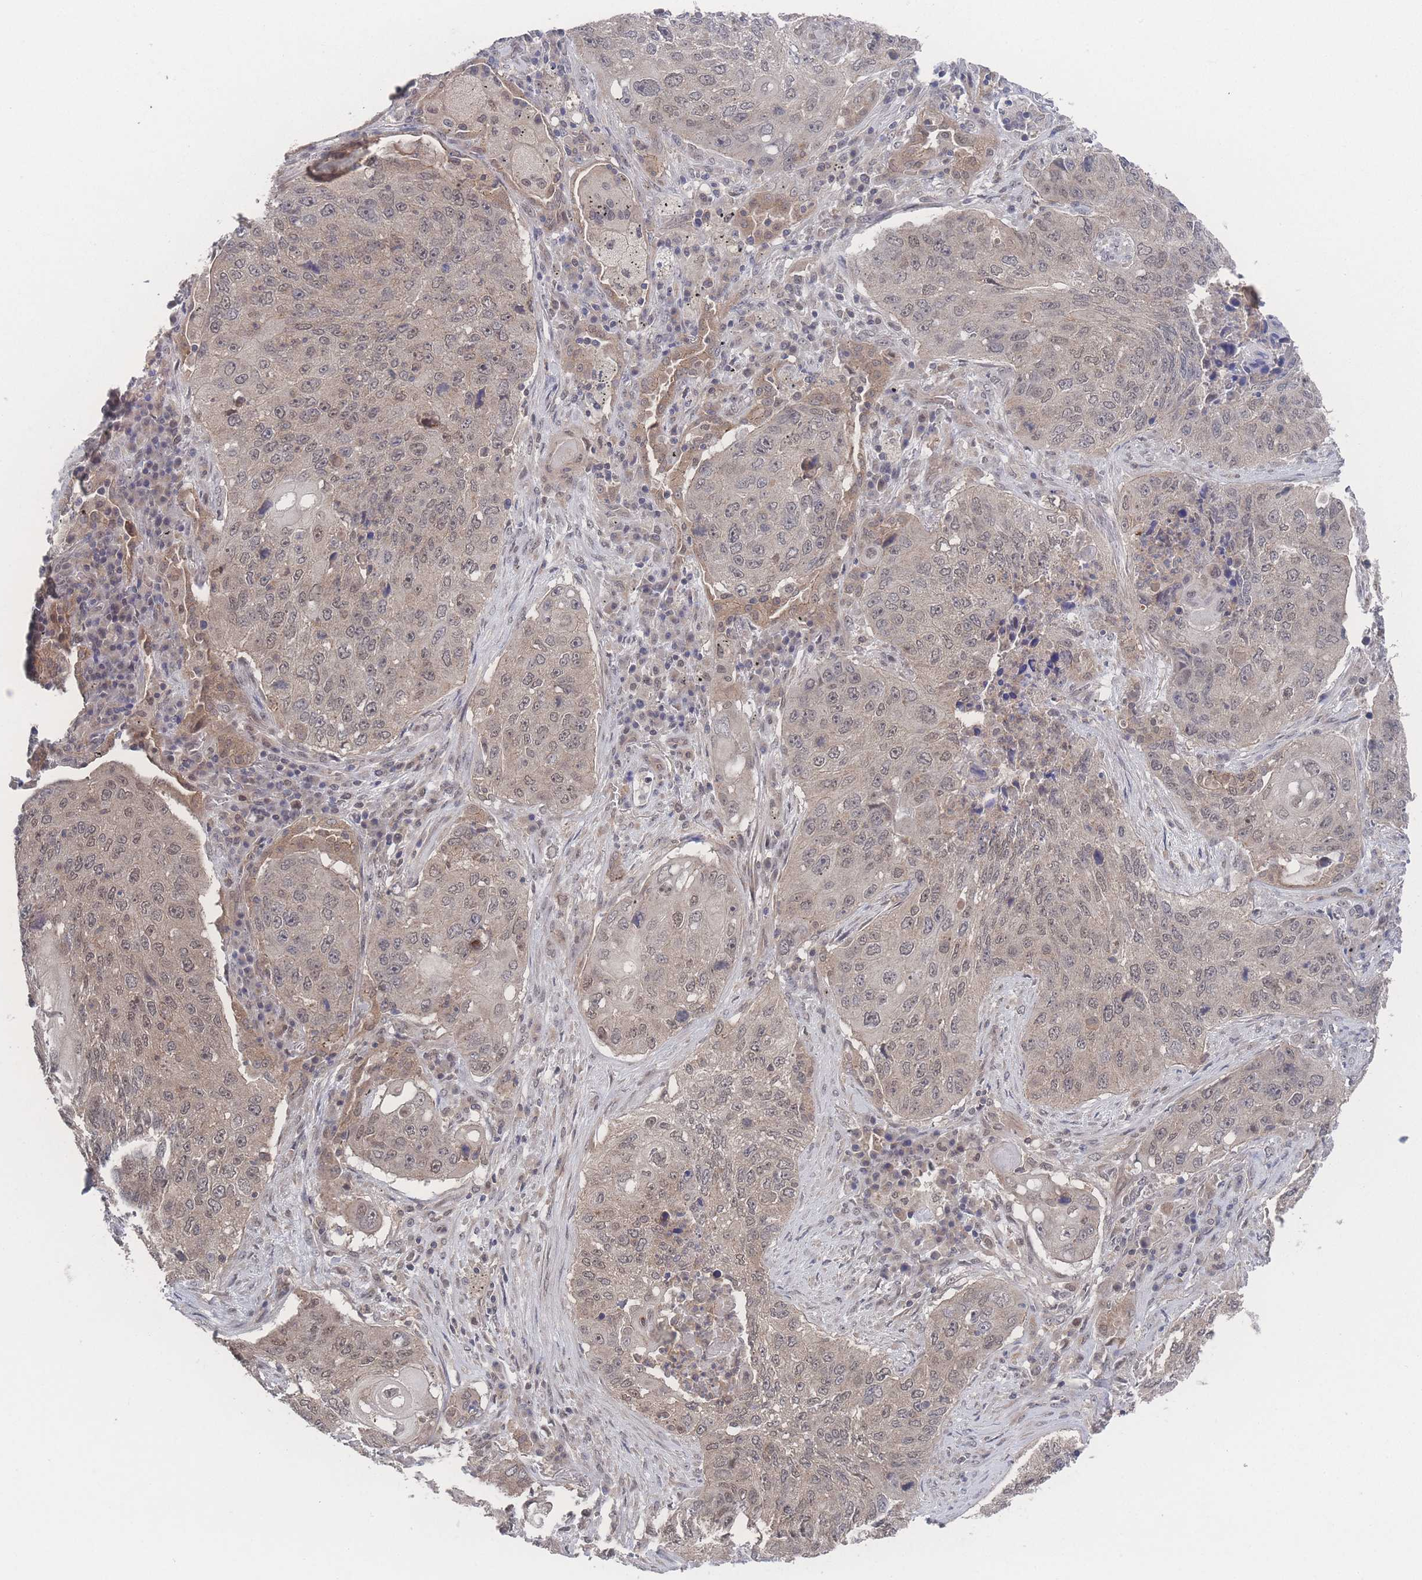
{"staining": {"intensity": "weak", "quantity": ">75%", "location": "cytoplasmic/membranous,nuclear"}, "tissue": "lung cancer", "cell_type": "Tumor cells", "image_type": "cancer", "snomed": [{"axis": "morphology", "description": "Squamous cell carcinoma, NOS"}, {"axis": "topography", "description": "Lung"}], "caption": "Human lung cancer stained with a protein marker shows weak staining in tumor cells.", "gene": "NBEAL1", "patient": {"sex": "female", "age": 63}}